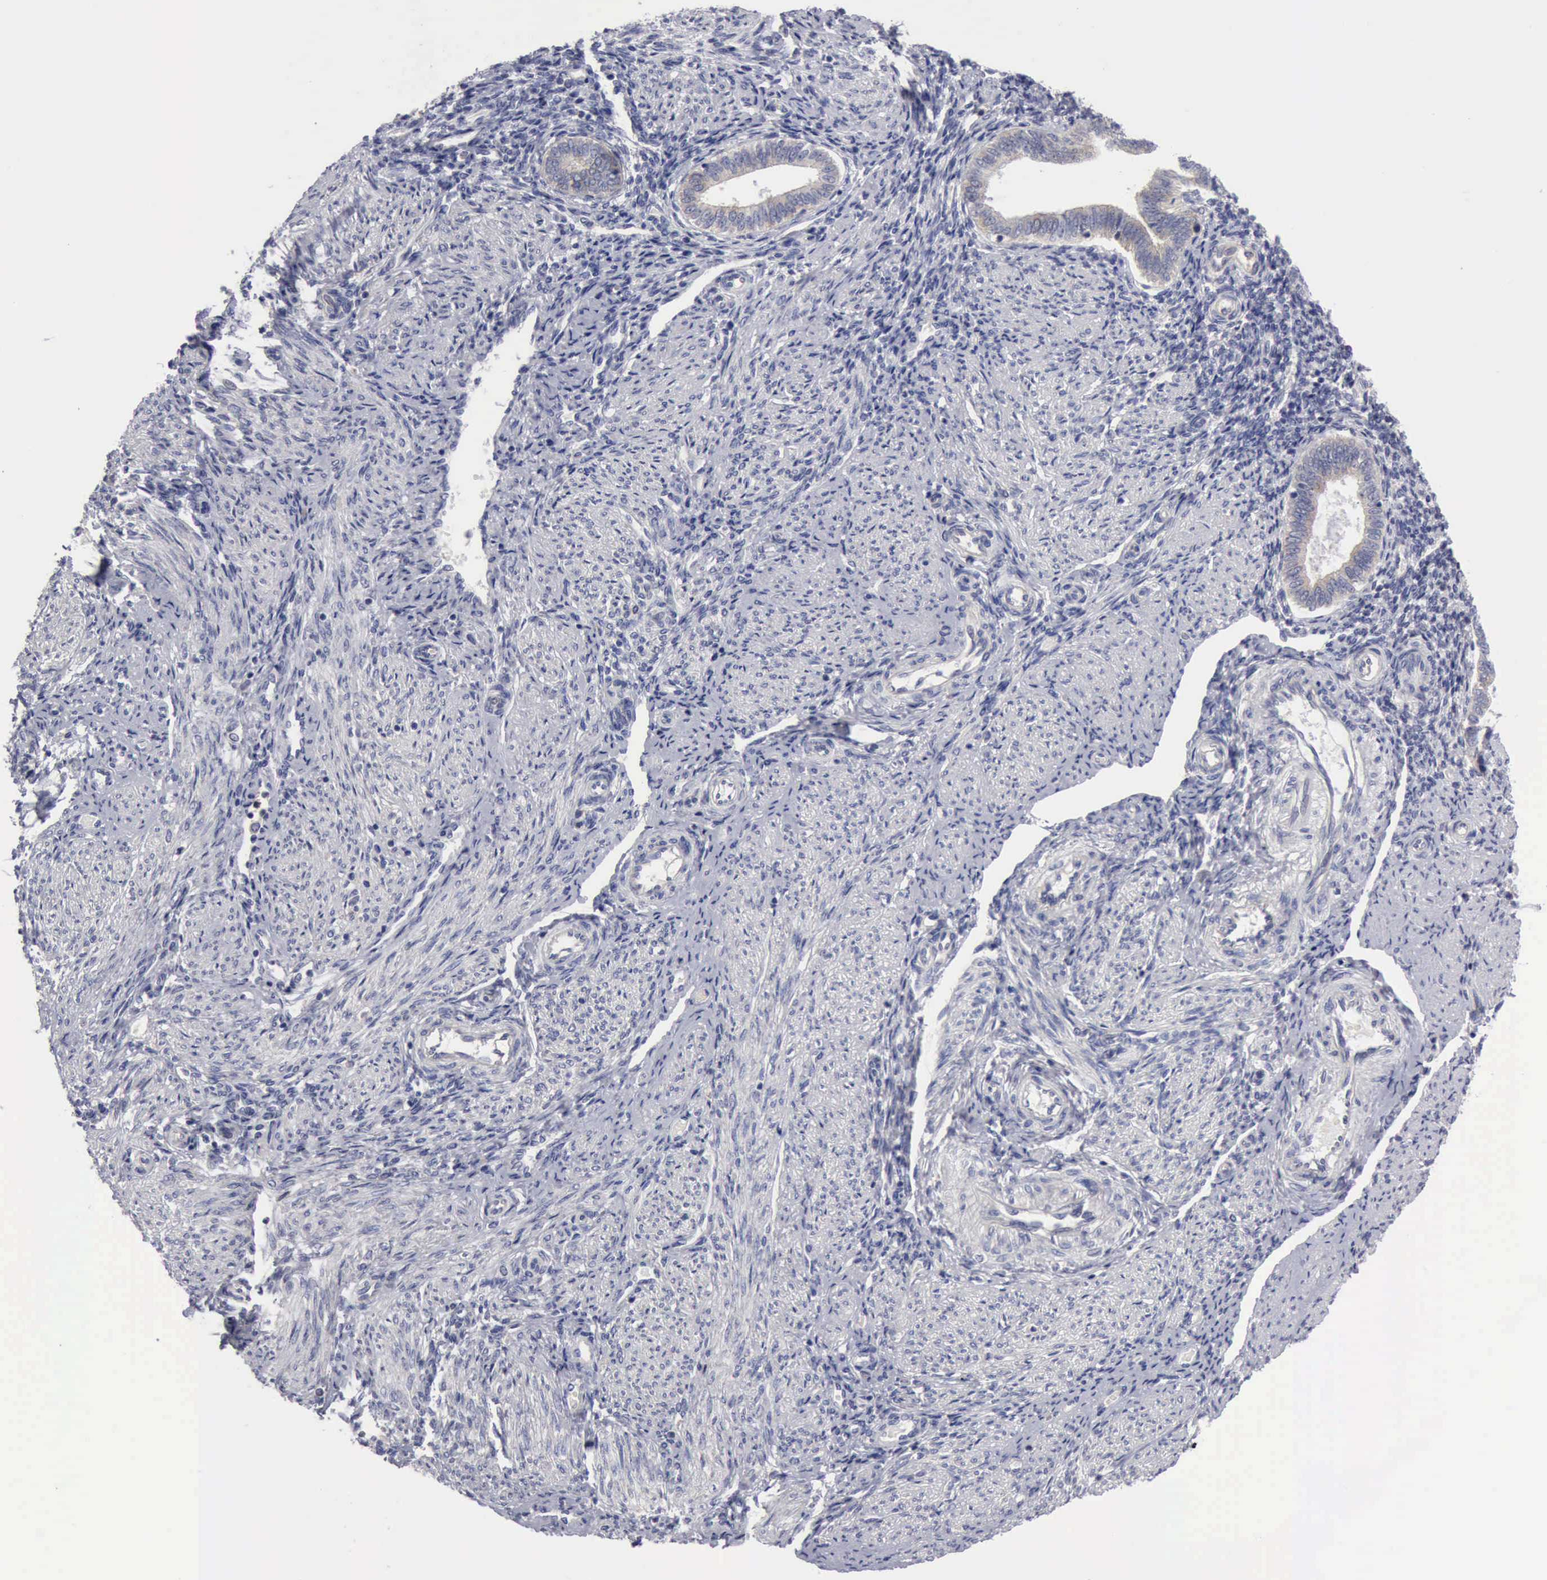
{"staining": {"intensity": "negative", "quantity": "none", "location": "none"}, "tissue": "endometrium", "cell_type": "Cells in endometrial stroma", "image_type": "normal", "snomed": [{"axis": "morphology", "description": "Normal tissue, NOS"}, {"axis": "topography", "description": "Endometrium"}], "caption": "A histopathology image of endometrium stained for a protein shows no brown staining in cells in endometrial stroma.", "gene": "TXLNG", "patient": {"sex": "female", "age": 36}}